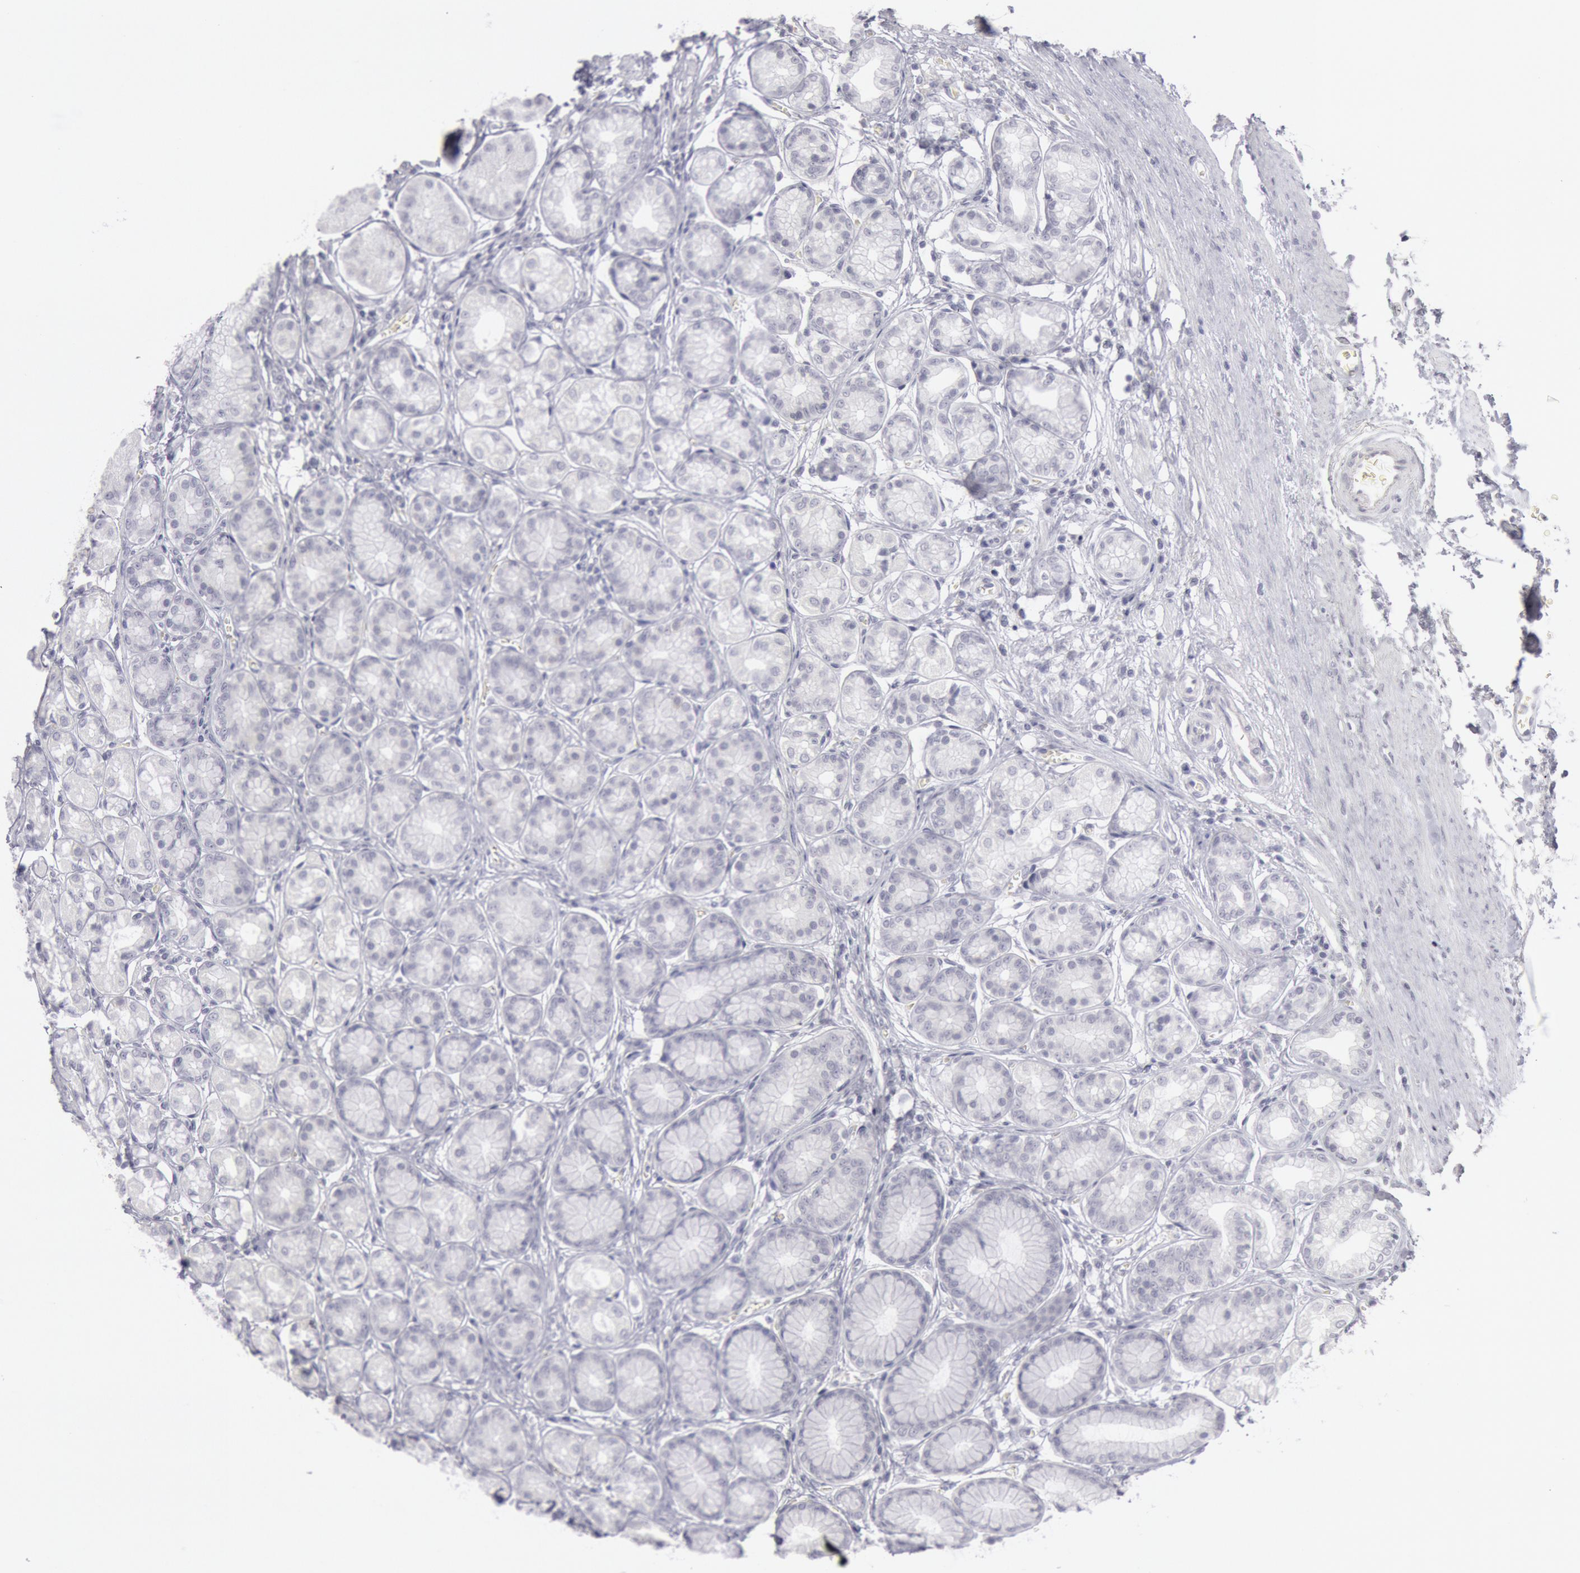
{"staining": {"intensity": "negative", "quantity": "none", "location": "none"}, "tissue": "stomach", "cell_type": "Glandular cells", "image_type": "normal", "snomed": [{"axis": "morphology", "description": "Normal tissue, NOS"}, {"axis": "topography", "description": "Stomach"}, {"axis": "topography", "description": "Stomach, lower"}], "caption": "Image shows no significant protein staining in glandular cells of unremarkable stomach. The staining was performed using DAB to visualize the protein expression in brown, while the nuclei were stained in blue with hematoxylin (Magnification: 20x).", "gene": "KRT16", "patient": {"sex": "male", "age": 76}}